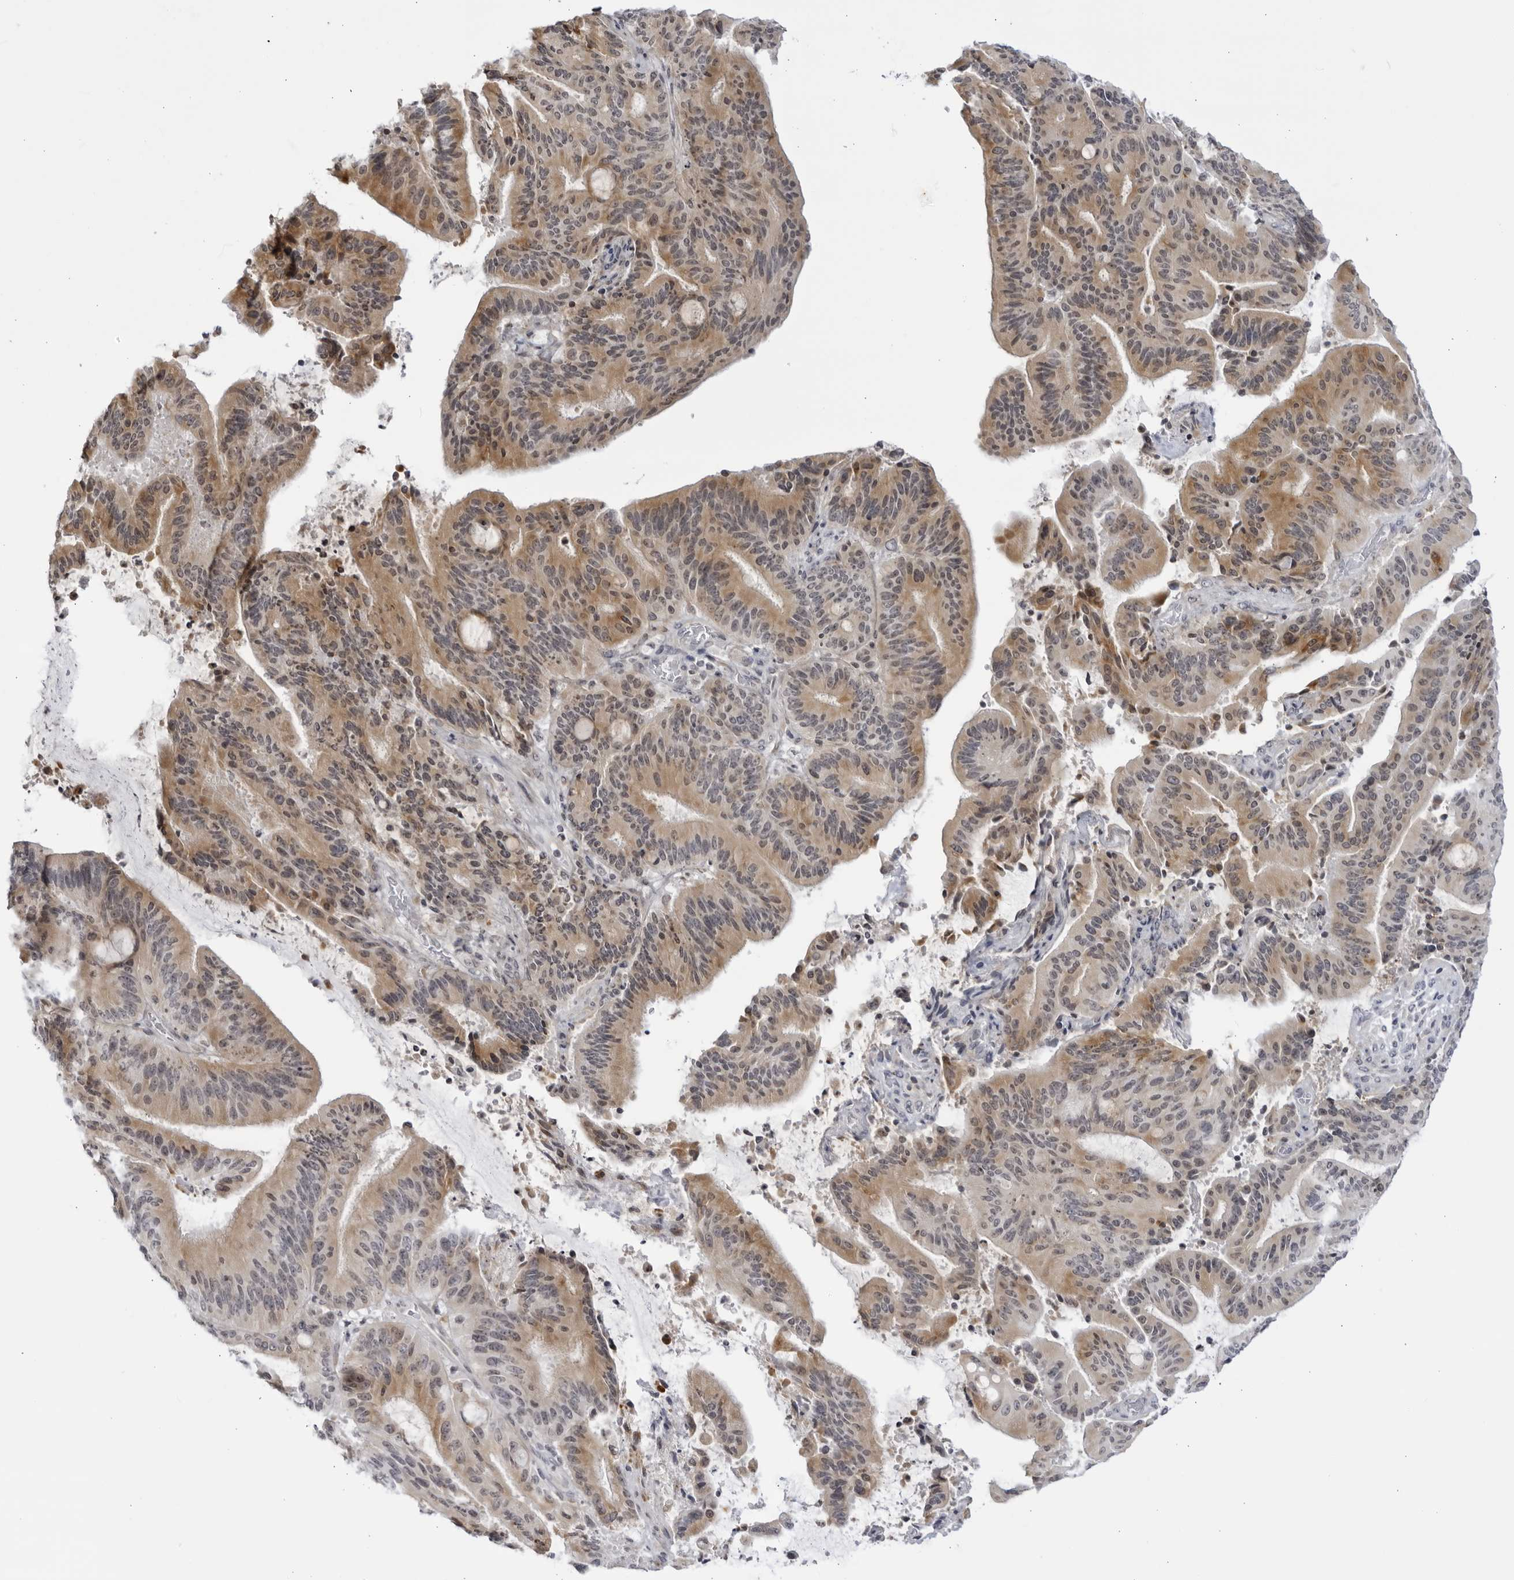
{"staining": {"intensity": "moderate", "quantity": "25%-75%", "location": "cytoplasmic/membranous"}, "tissue": "liver cancer", "cell_type": "Tumor cells", "image_type": "cancer", "snomed": [{"axis": "morphology", "description": "Normal tissue, NOS"}, {"axis": "morphology", "description": "Cholangiocarcinoma"}, {"axis": "topography", "description": "Liver"}, {"axis": "topography", "description": "Peripheral nerve tissue"}], "caption": "Immunohistochemical staining of human liver cancer exhibits moderate cytoplasmic/membranous protein staining in approximately 25%-75% of tumor cells. Nuclei are stained in blue.", "gene": "CNBD1", "patient": {"sex": "female", "age": 73}}